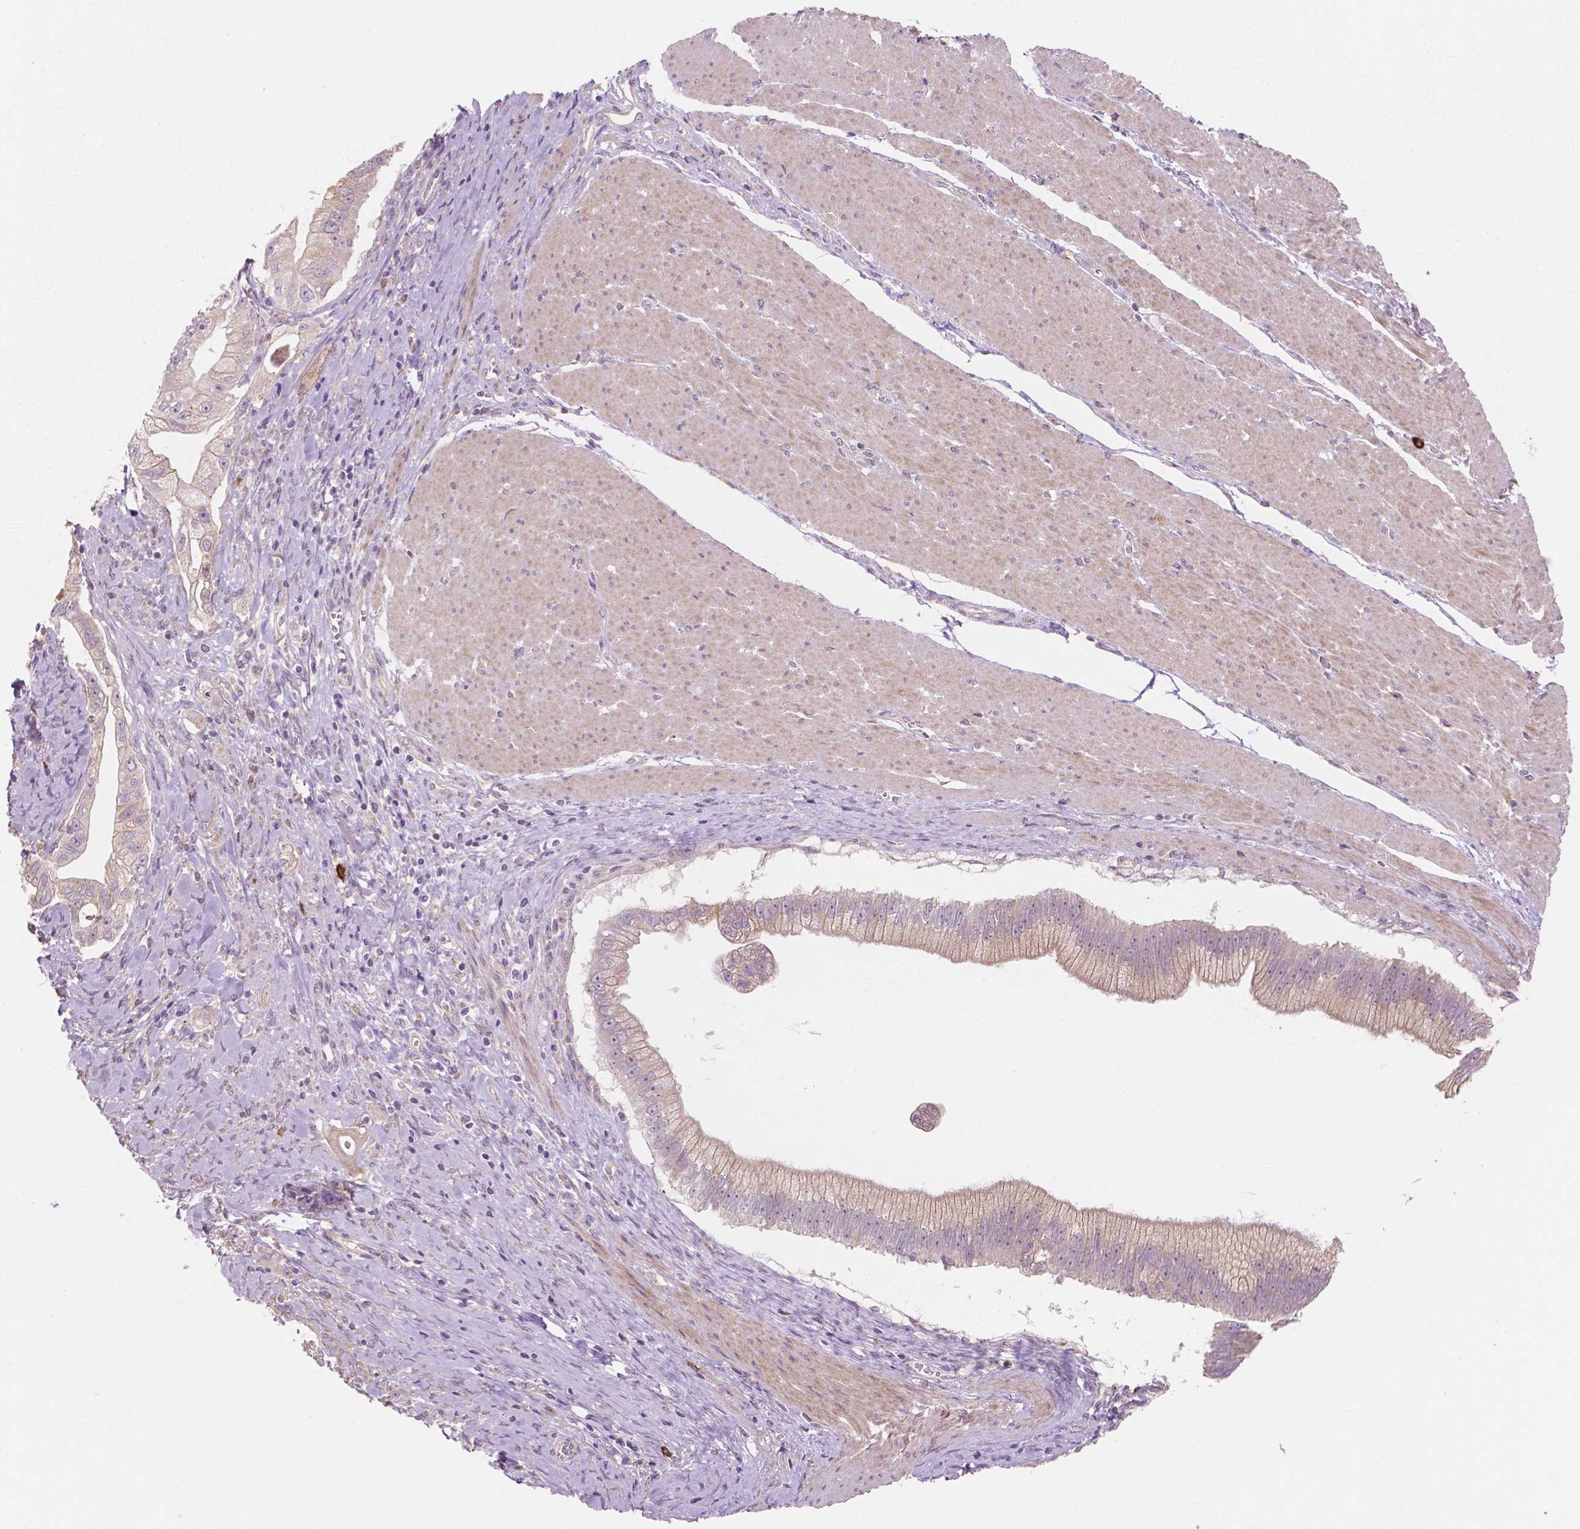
{"staining": {"intensity": "weak", "quantity": "25%-75%", "location": "cytoplasmic/membranous"}, "tissue": "pancreatic cancer", "cell_type": "Tumor cells", "image_type": "cancer", "snomed": [{"axis": "morphology", "description": "Adenocarcinoma, NOS"}, {"axis": "topography", "description": "Pancreas"}], "caption": "A histopathology image of pancreatic cancer (adenocarcinoma) stained for a protein displays weak cytoplasmic/membranous brown staining in tumor cells. Nuclei are stained in blue.", "gene": "LRP1B", "patient": {"sex": "male", "age": 70}}